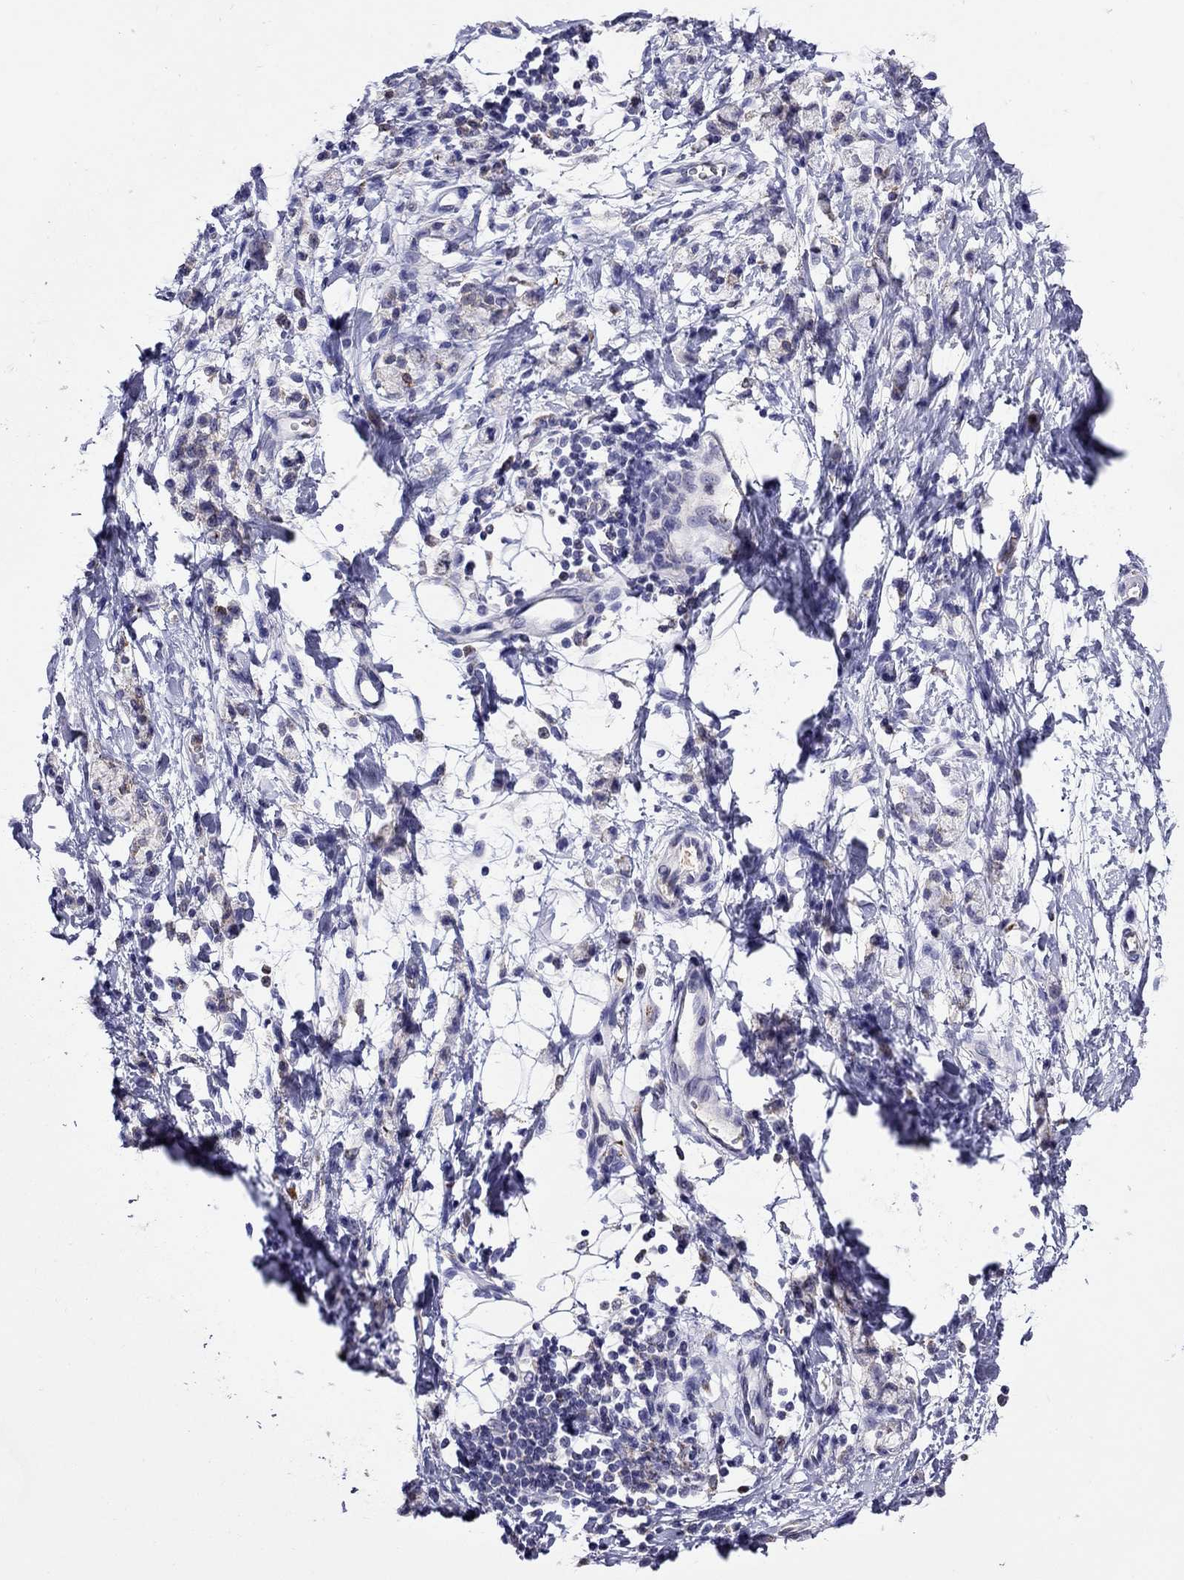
{"staining": {"intensity": "negative", "quantity": "none", "location": "none"}, "tissue": "stomach cancer", "cell_type": "Tumor cells", "image_type": "cancer", "snomed": [{"axis": "morphology", "description": "Adenocarcinoma, NOS"}, {"axis": "topography", "description": "Stomach"}], "caption": "Tumor cells are negative for protein expression in human stomach cancer (adenocarcinoma).", "gene": "SCG2", "patient": {"sex": "male", "age": 58}}